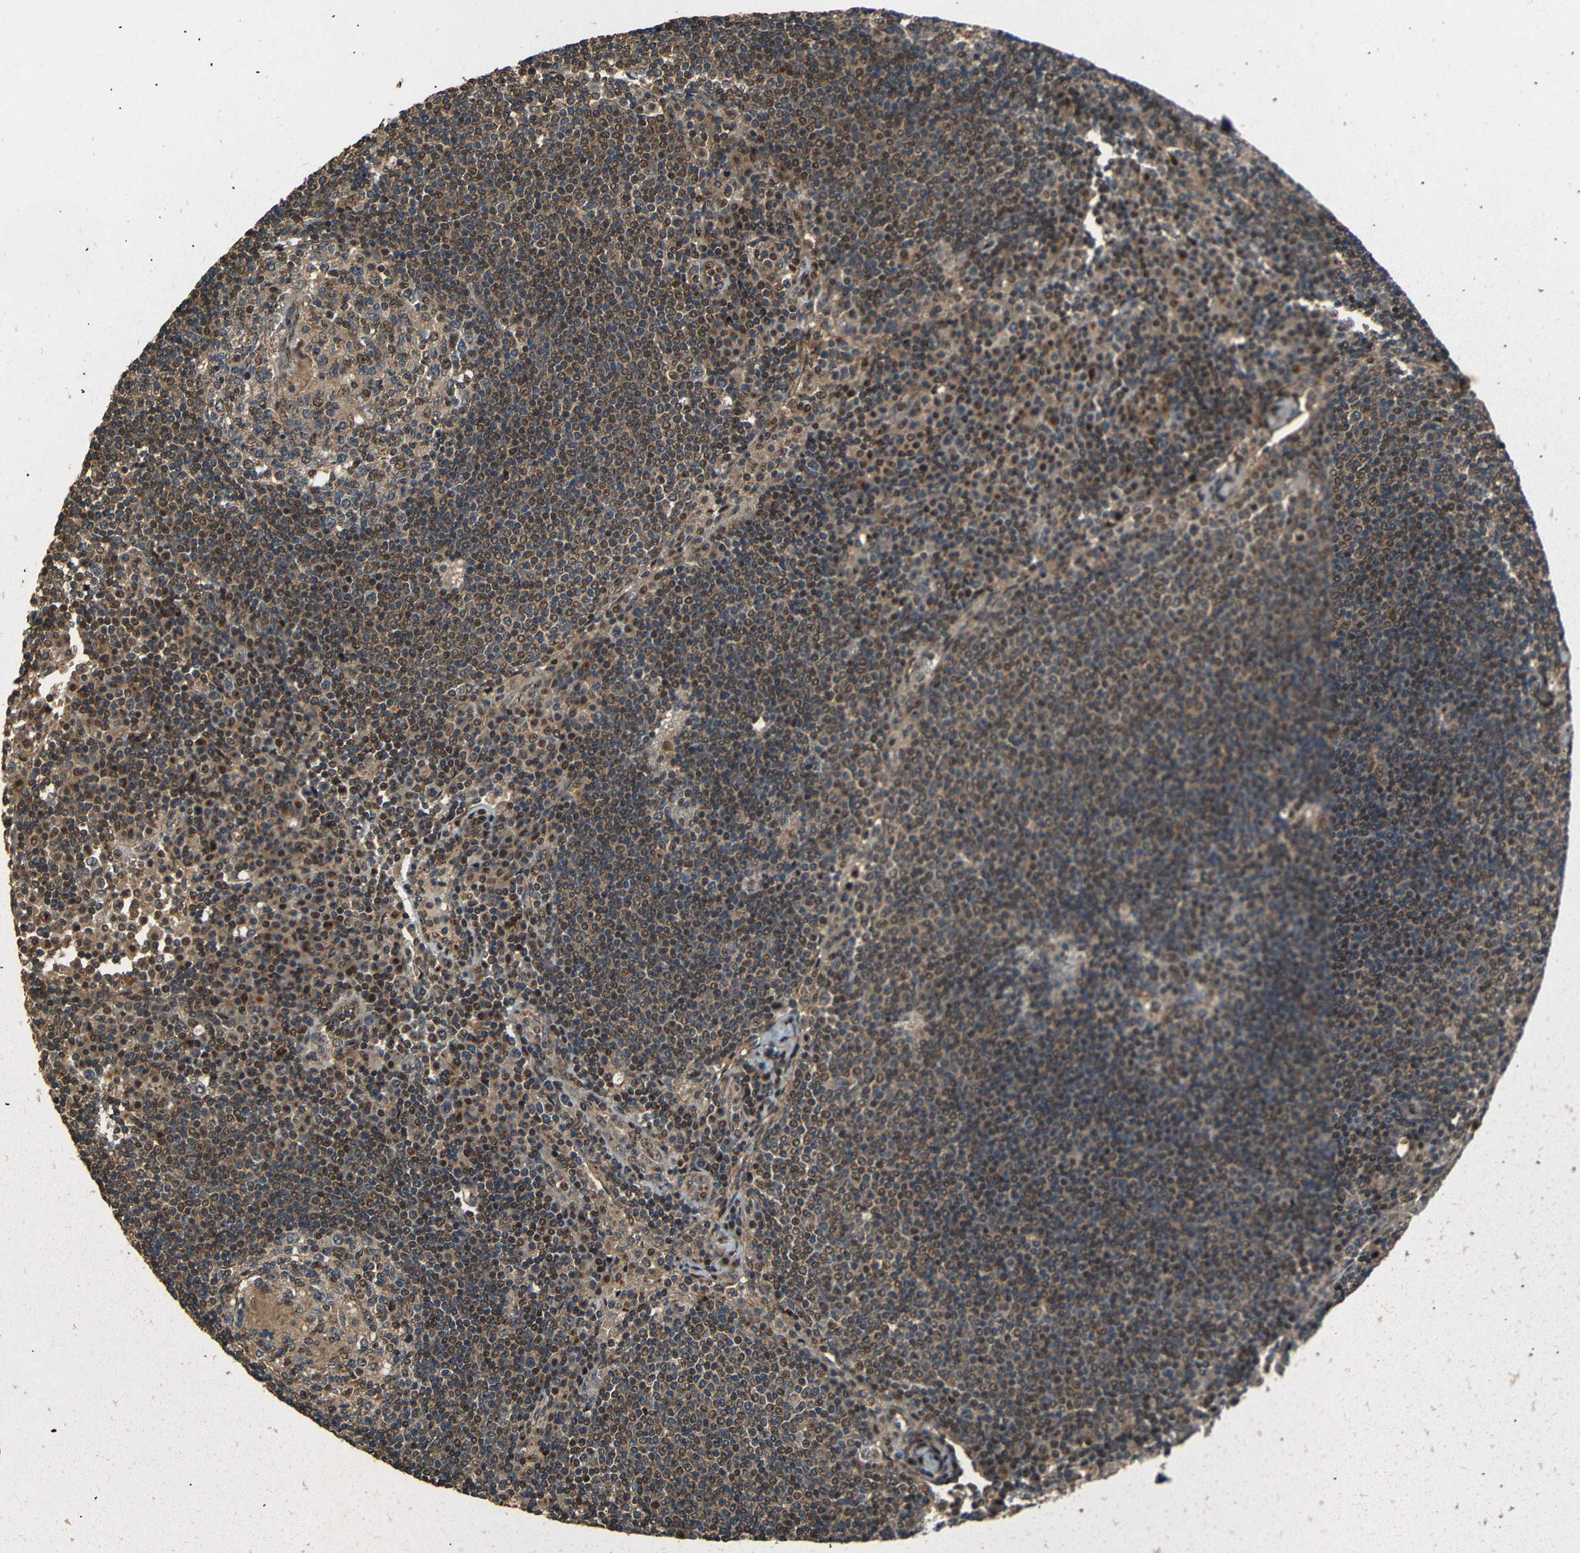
{"staining": {"intensity": "moderate", "quantity": "<25%", "location": "cytoplasmic/membranous,nuclear"}, "tissue": "lymph node", "cell_type": "Germinal center cells", "image_type": "normal", "snomed": [{"axis": "morphology", "description": "Normal tissue, NOS"}, {"axis": "topography", "description": "Lymph node"}], "caption": "Benign lymph node displays moderate cytoplasmic/membranous,nuclear staining in about <25% of germinal center cells, visualized by immunohistochemistry.", "gene": "AKAP9", "patient": {"sex": "female", "age": 53}}